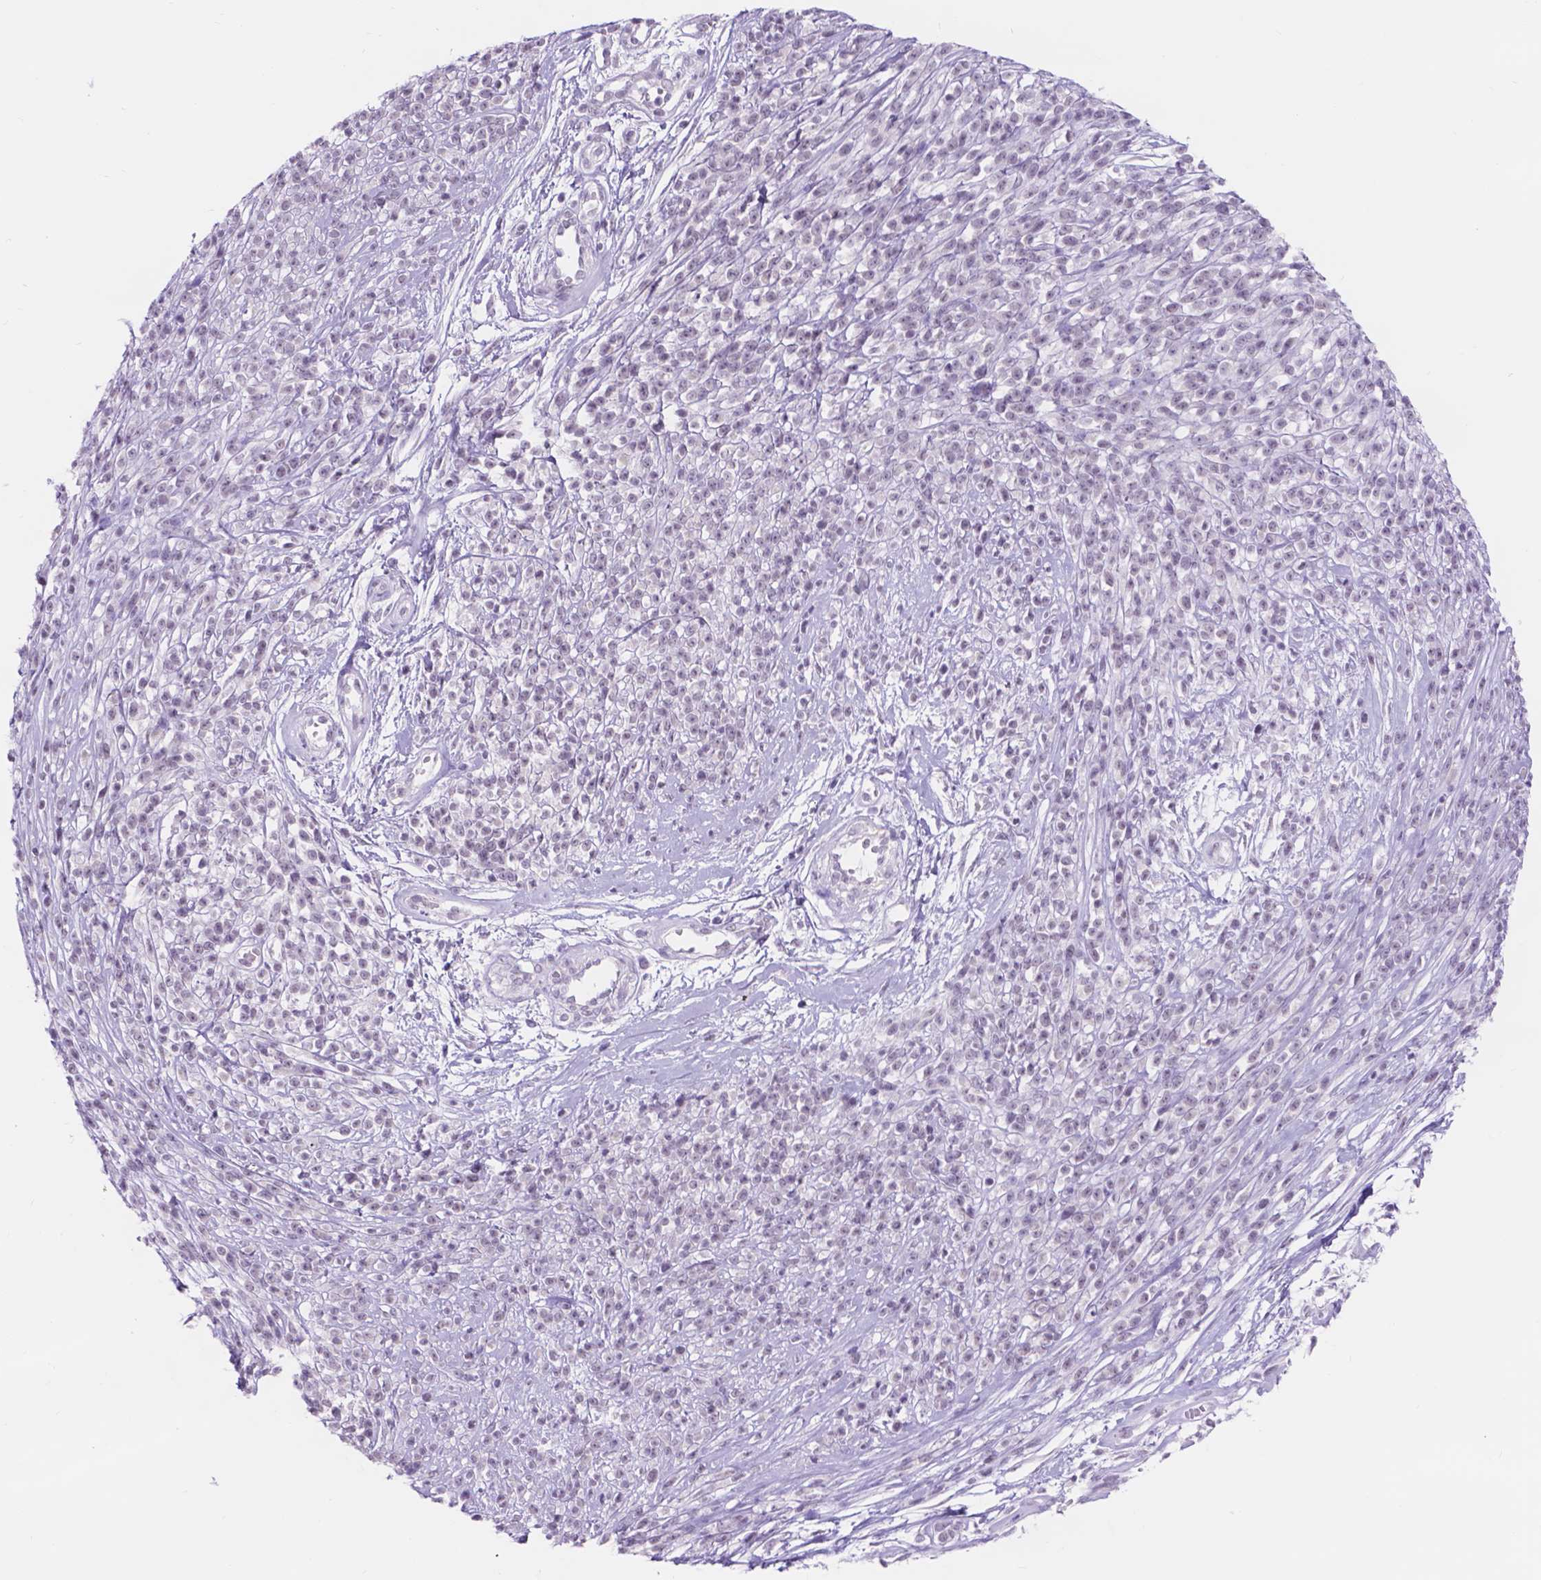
{"staining": {"intensity": "negative", "quantity": "none", "location": "none"}, "tissue": "melanoma", "cell_type": "Tumor cells", "image_type": "cancer", "snomed": [{"axis": "morphology", "description": "Malignant melanoma, NOS"}, {"axis": "topography", "description": "Skin"}, {"axis": "topography", "description": "Skin of trunk"}], "caption": "The immunohistochemistry (IHC) photomicrograph has no significant expression in tumor cells of melanoma tissue.", "gene": "DCC", "patient": {"sex": "male", "age": 74}}